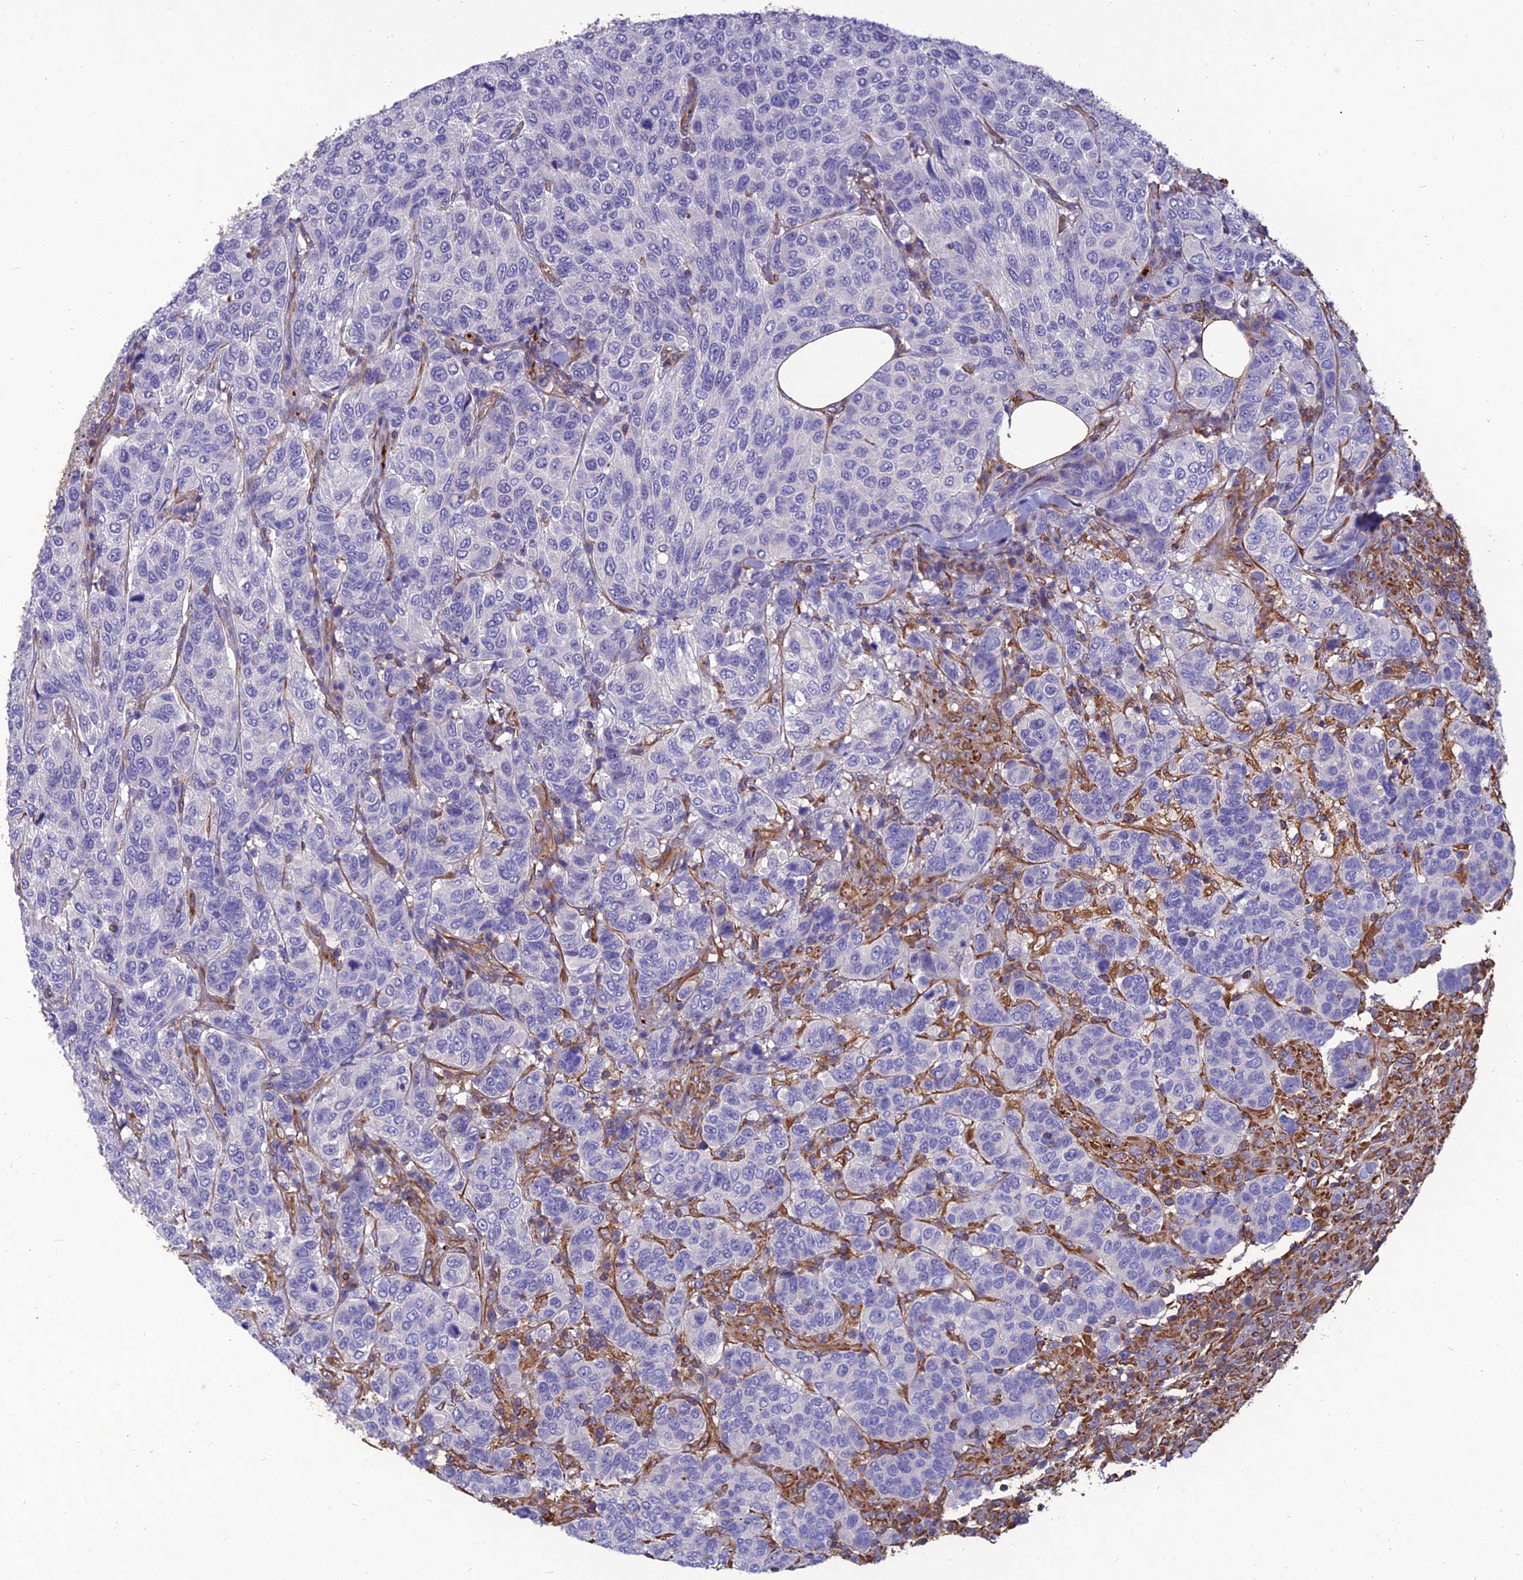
{"staining": {"intensity": "negative", "quantity": "none", "location": "none"}, "tissue": "breast cancer", "cell_type": "Tumor cells", "image_type": "cancer", "snomed": [{"axis": "morphology", "description": "Duct carcinoma"}, {"axis": "topography", "description": "Breast"}], "caption": "Tumor cells show no significant expression in breast cancer (invasive ductal carcinoma).", "gene": "PSMD11", "patient": {"sex": "female", "age": 55}}